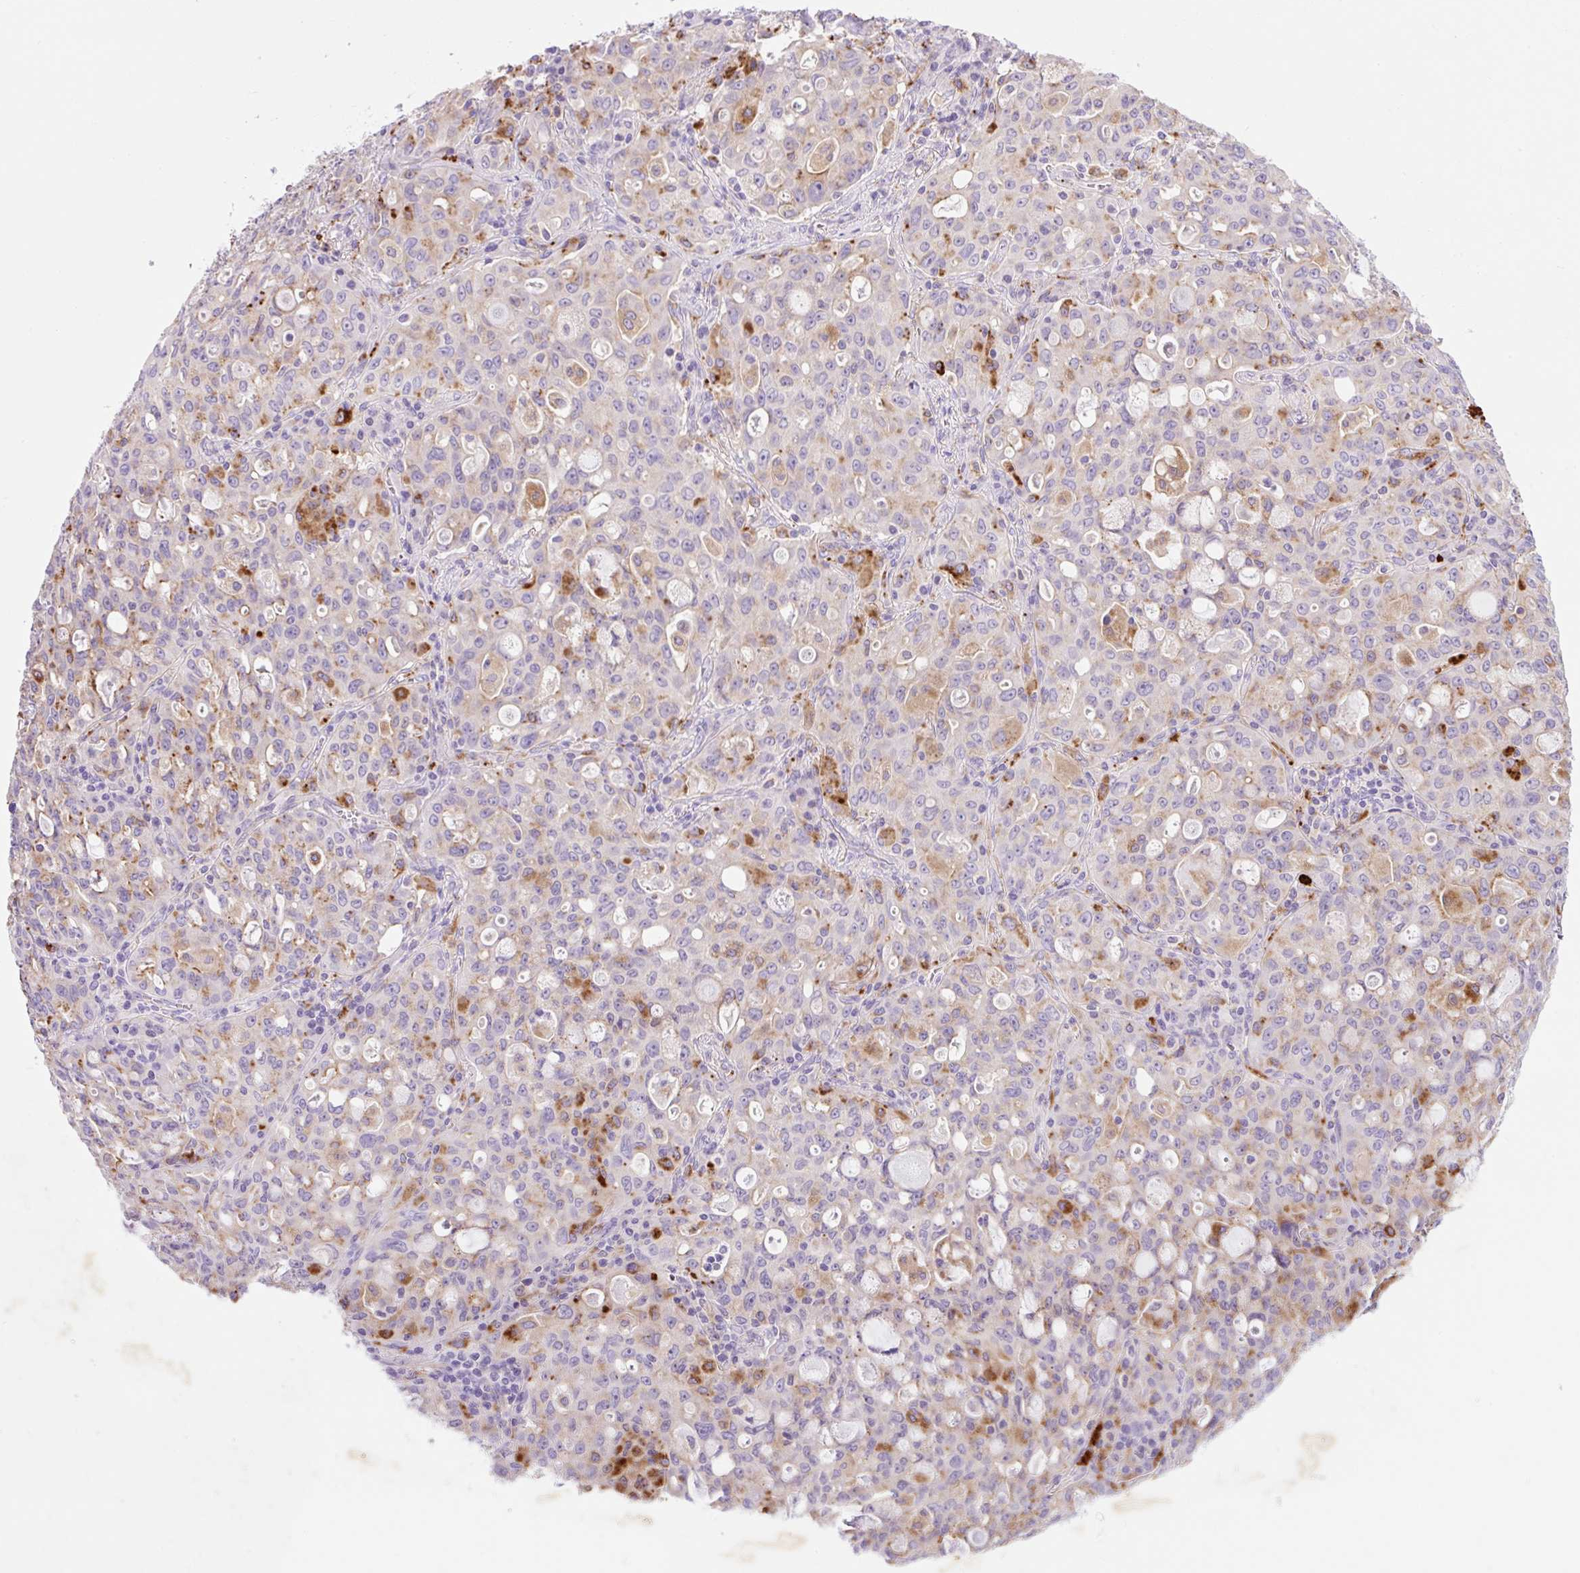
{"staining": {"intensity": "moderate", "quantity": "<25%", "location": "cytoplasmic/membranous"}, "tissue": "lung cancer", "cell_type": "Tumor cells", "image_type": "cancer", "snomed": [{"axis": "morphology", "description": "Adenocarcinoma, NOS"}, {"axis": "topography", "description": "Lung"}], "caption": "Lung adenocarcinoma was stained to show a protein in brown. There is low levels of moderate cytoplasmic/membranous positivity in approximately <25% of tumor cells.", "gene": "HEXA", "patient": {"sex": "female", "age": 44}}